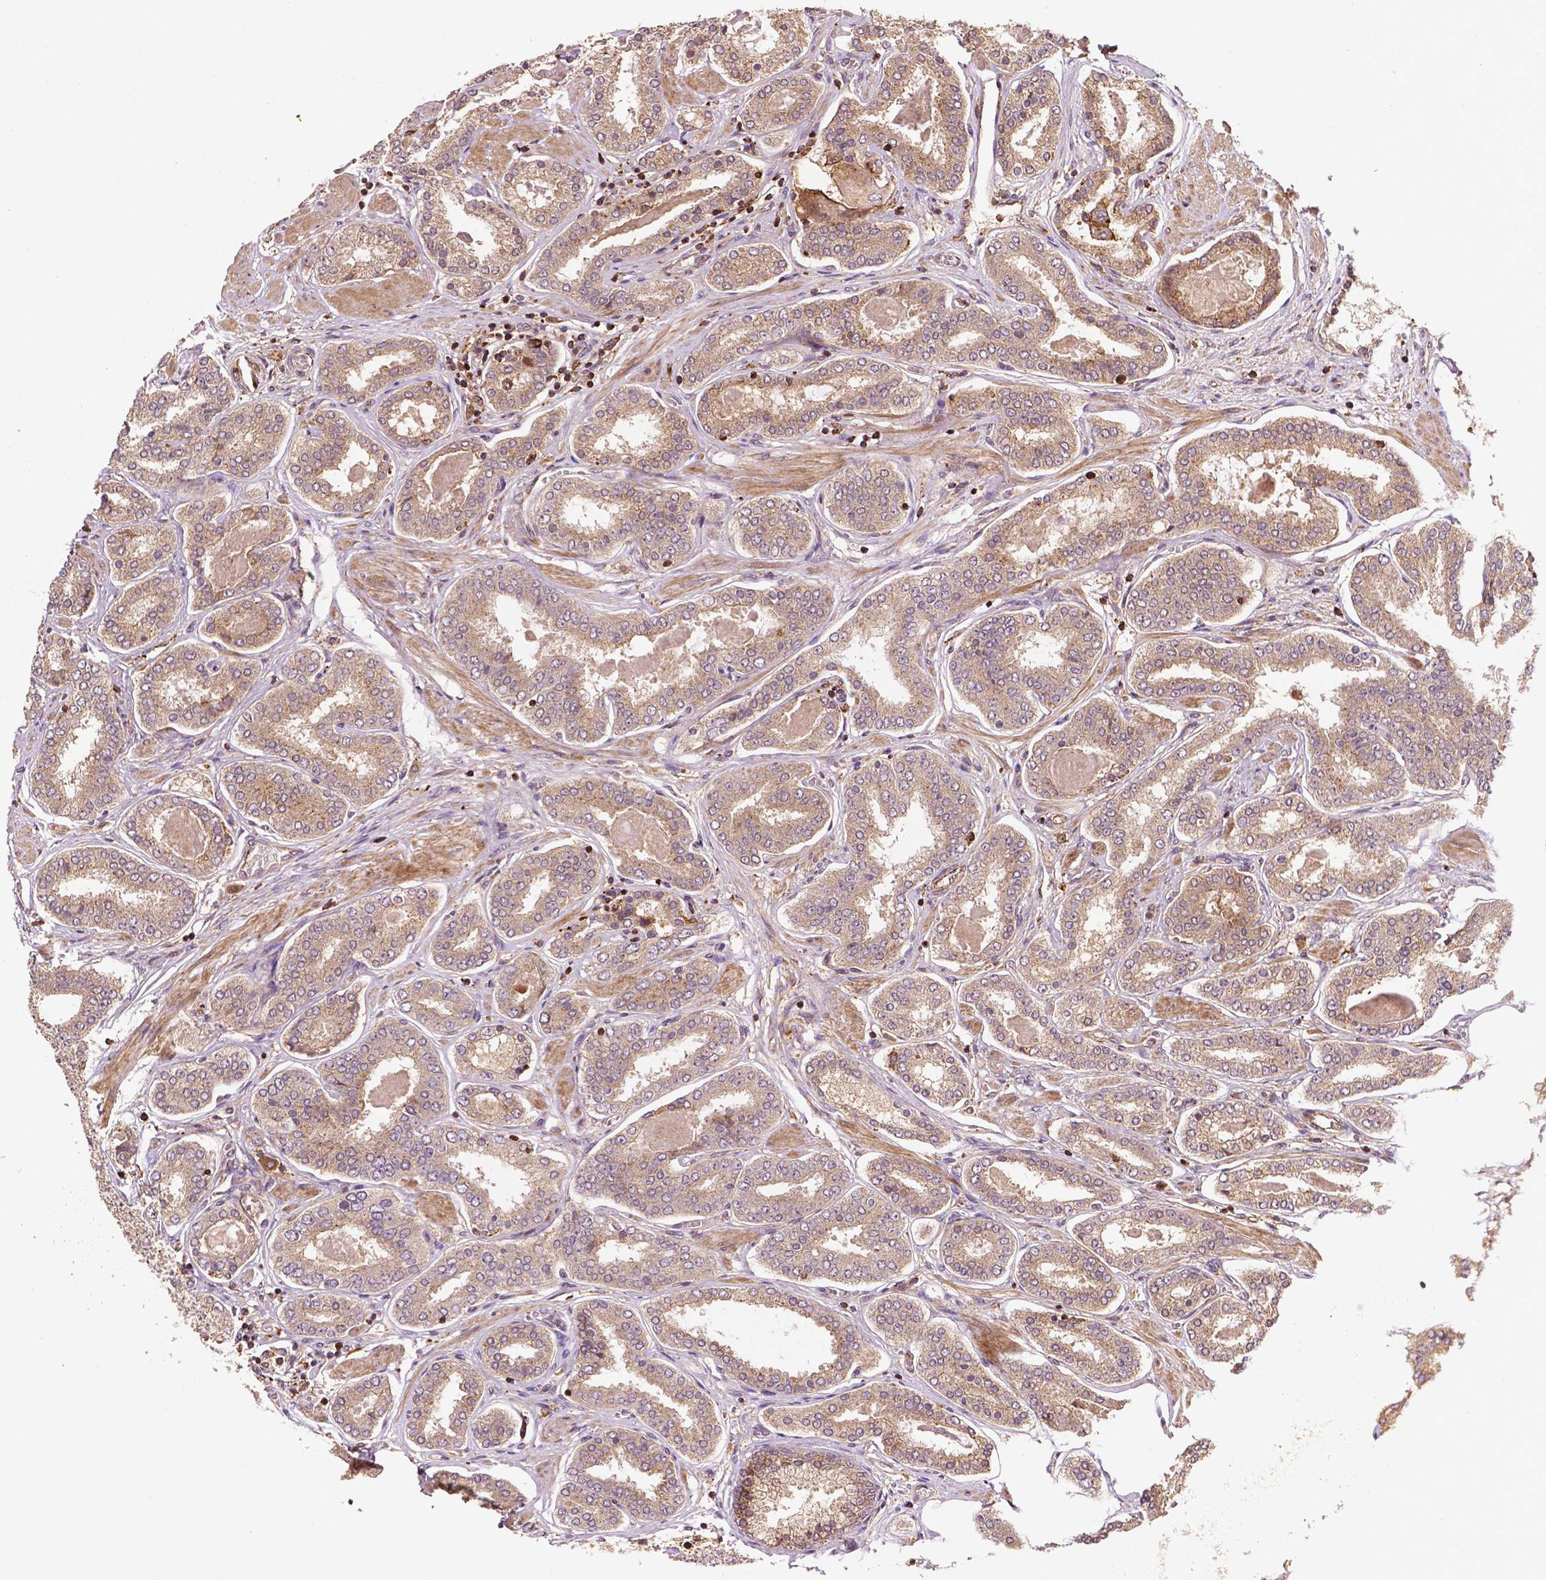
{"staining": {"intensity": "weak", "quantity": ">75%", "location": "cytoplasmic/membranous"}, "tissue": "prostate cancer", "cell_type": "Tumor cells", "image_type": "cancer", "snomed": [{"axis": "morphology", "description": "Adenocarcinoma, High grade"}, {"axis": "topography", "description": "Prostate"}], "caption": "A low amount of weak cytoplasmic/membranous staining is seen in approximately >75% of tumor cells in prostate cancer (adenocarcinoma (high-grade)) tissue.", "gene": "ZMYND19", "patient": {"sex": "male", "age": 63}}